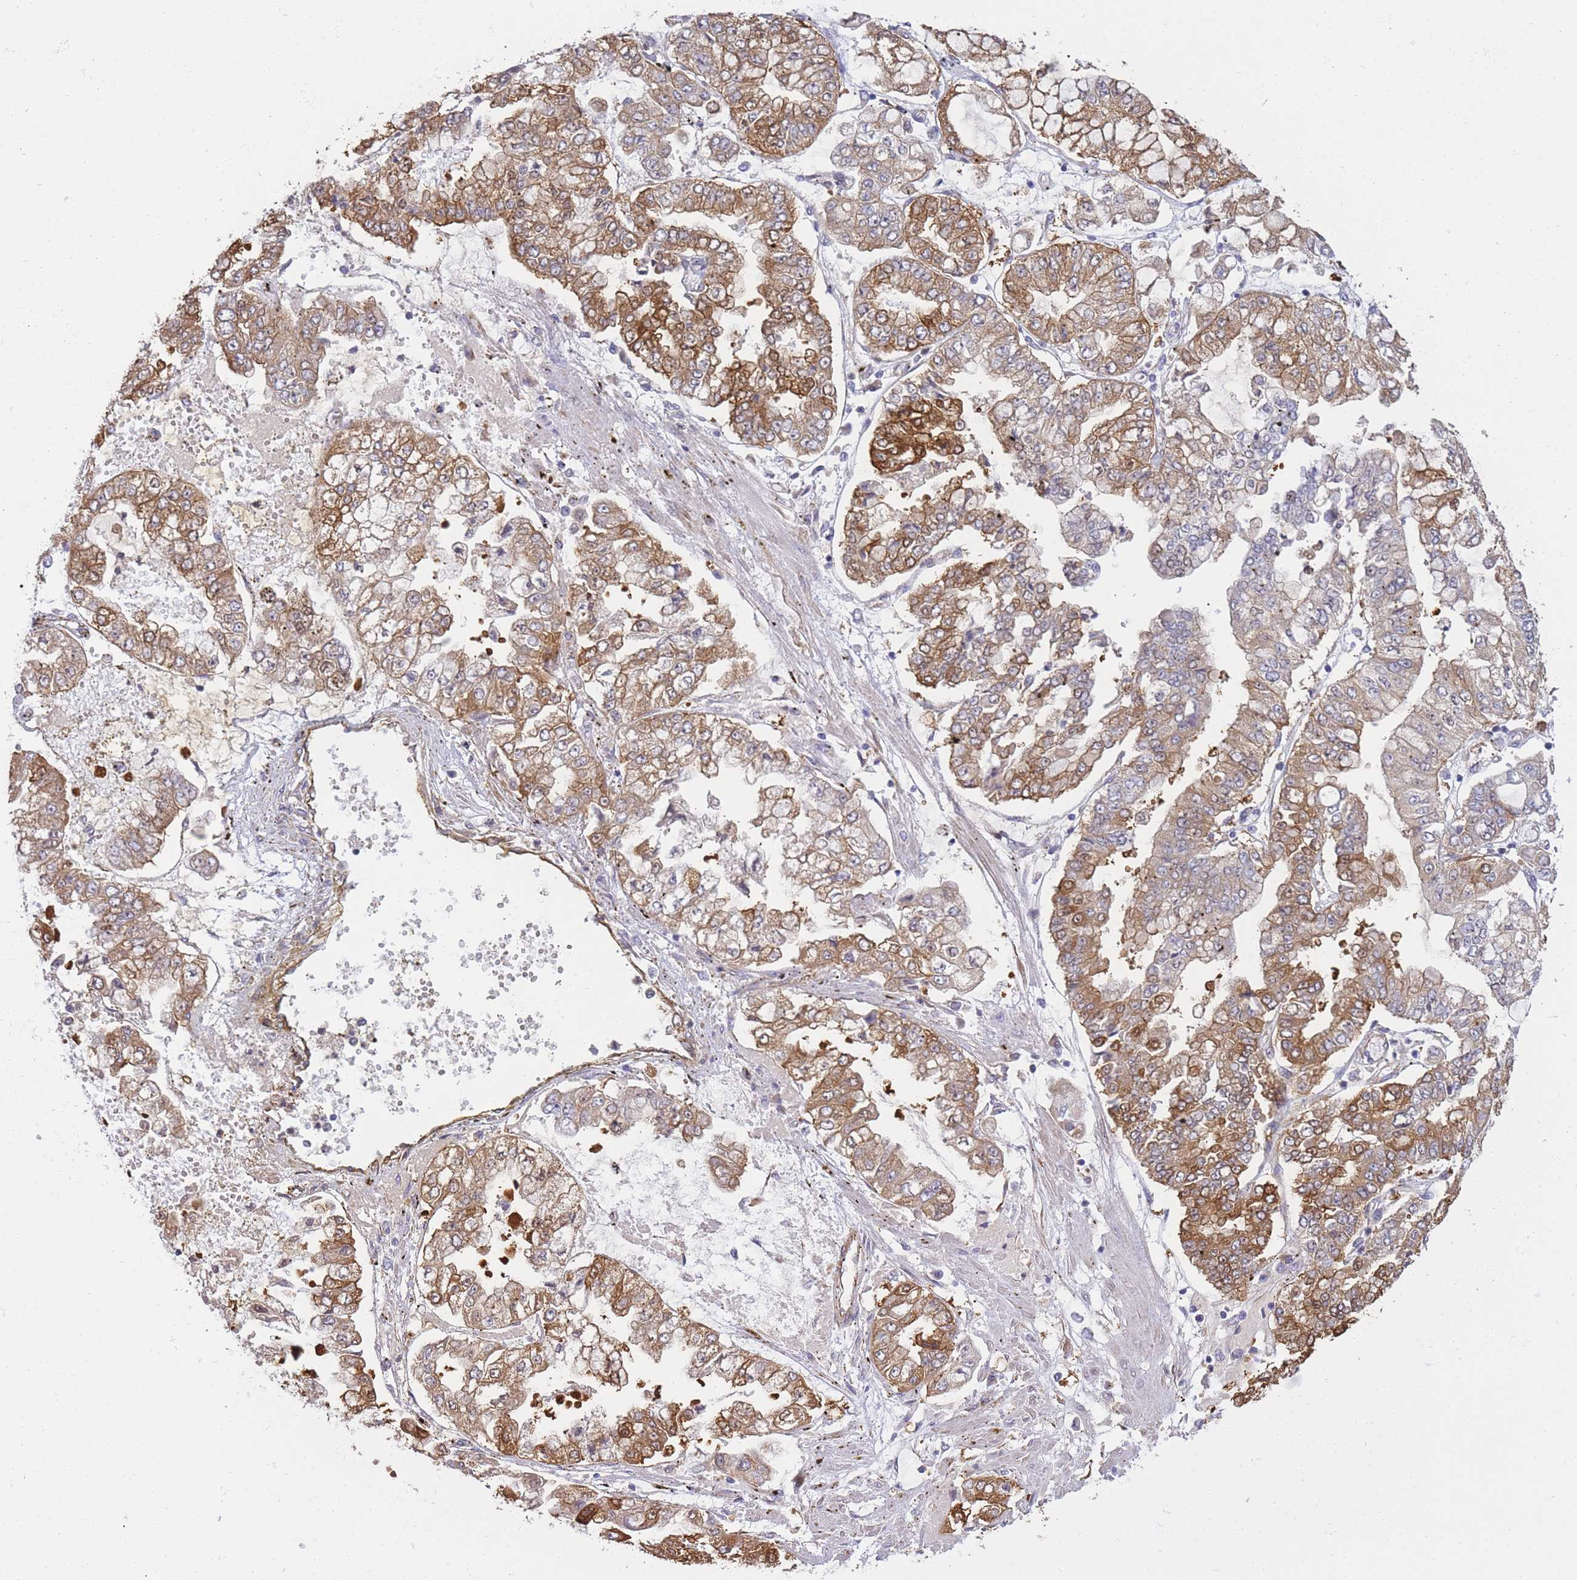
{"staining": {"intensity": "moderate", "quantity": "25%-75%", "location": "cytoplasmic/membranous"}, "tissue": "stomach cancer", "cell_type": "Tumor cells", "image_type": "cancer", "snomed": [{"axis": "morphology", "description": "Adenocarcinoma, NOS"}, {"axis": "topography", "description": "Stomach"}], "caption": "Protein analysis of adenocarcinoma (stomach) tissue reveals moderate cytoplasmic/membranous positivity in about 25%-75% of tumor cells.", "gene": "ECPAS", "patient": {"sex": "male", "age": 76}}